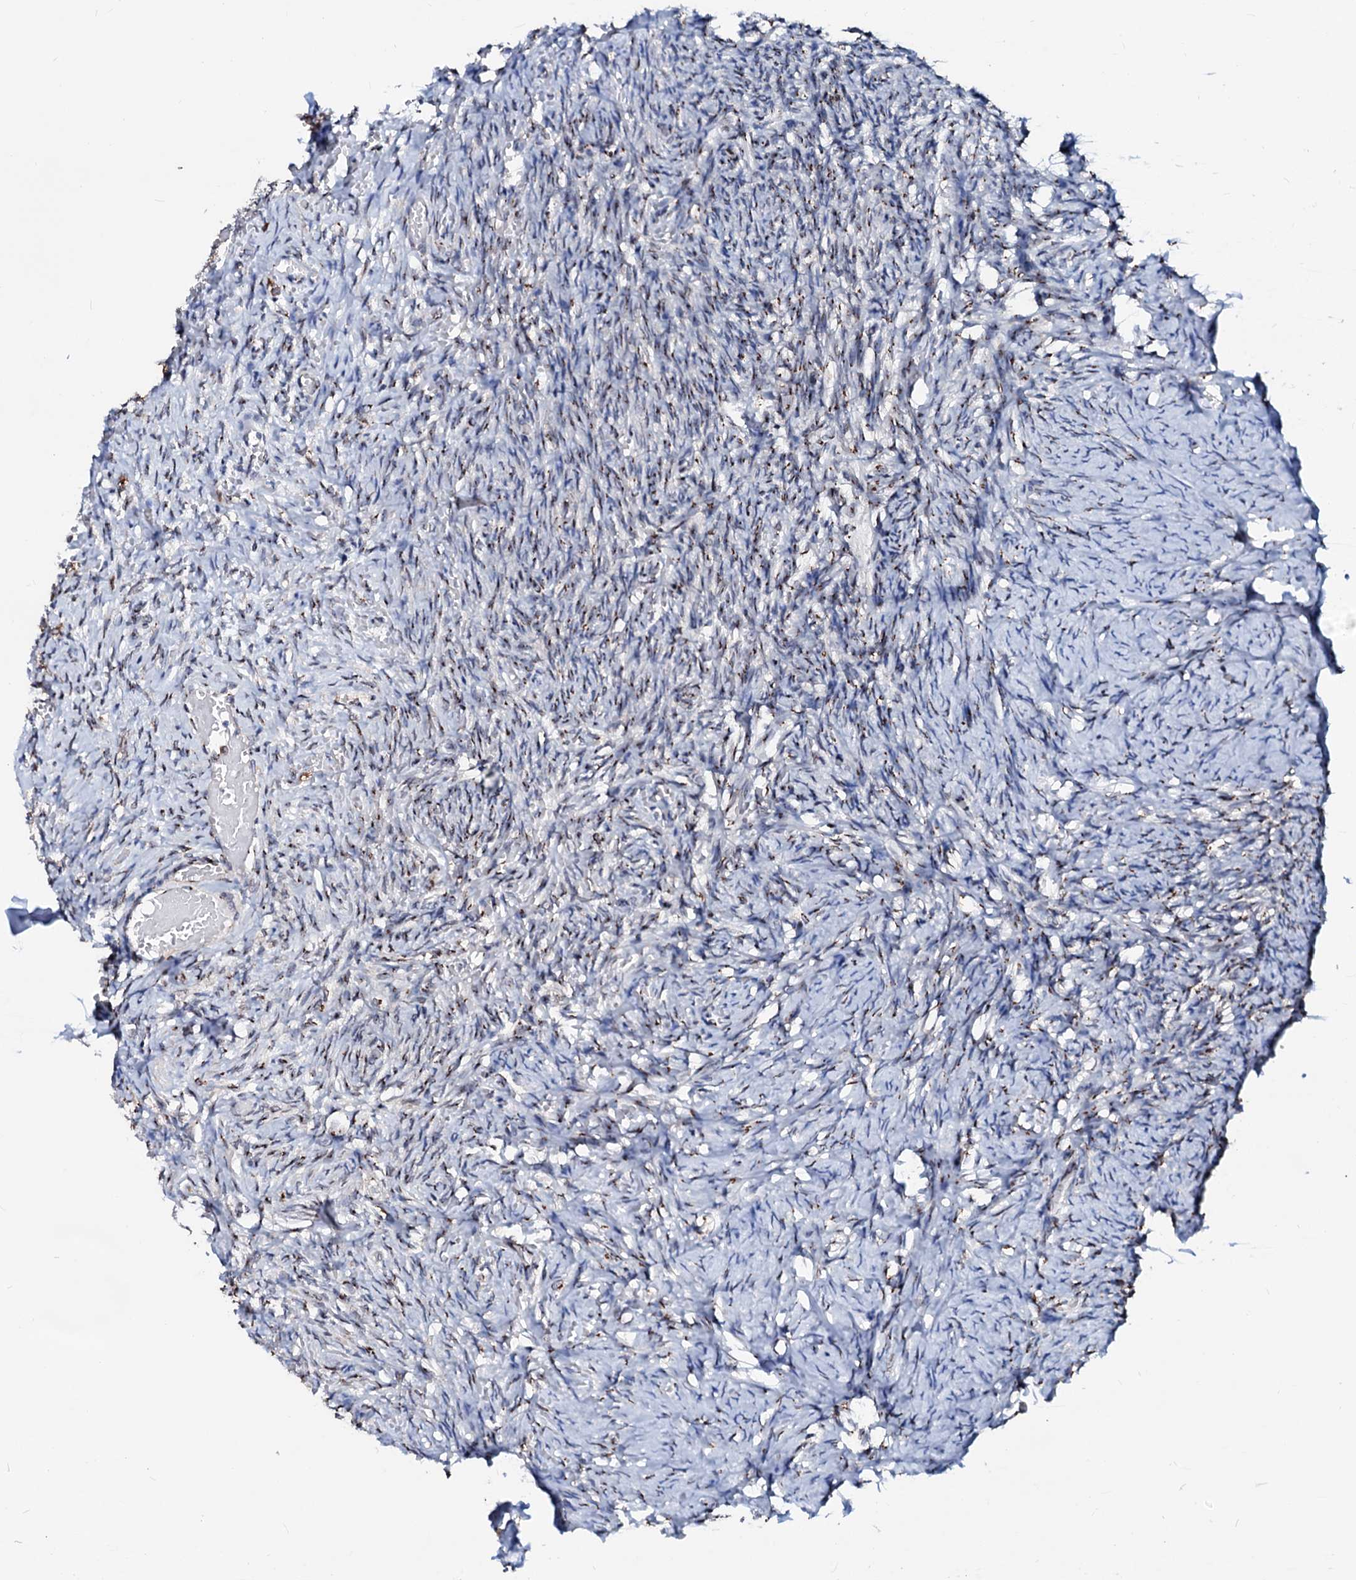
{"staining": {"intensity": "moderate", "quantity": "<25%", "location": "cytoplasmic/membranous"}, "tissue": "ovary", "cell_type": "Ovarian stroma cells", "image_type": "normal", "snomed": [{"axis": "morphology", "description": "Adenocarcinoma, NOS"}, {"axis": "topography", "description": "Endometrium"}], "caption": "Immunohistochemical staining of benign ovary displays <25% levels of moderate cytoplasmic/membranous protein staining in about <25% of ovarian stroma cells.", "gene": "TMCO3", "patient": {"sex": "female", "age": 32}}